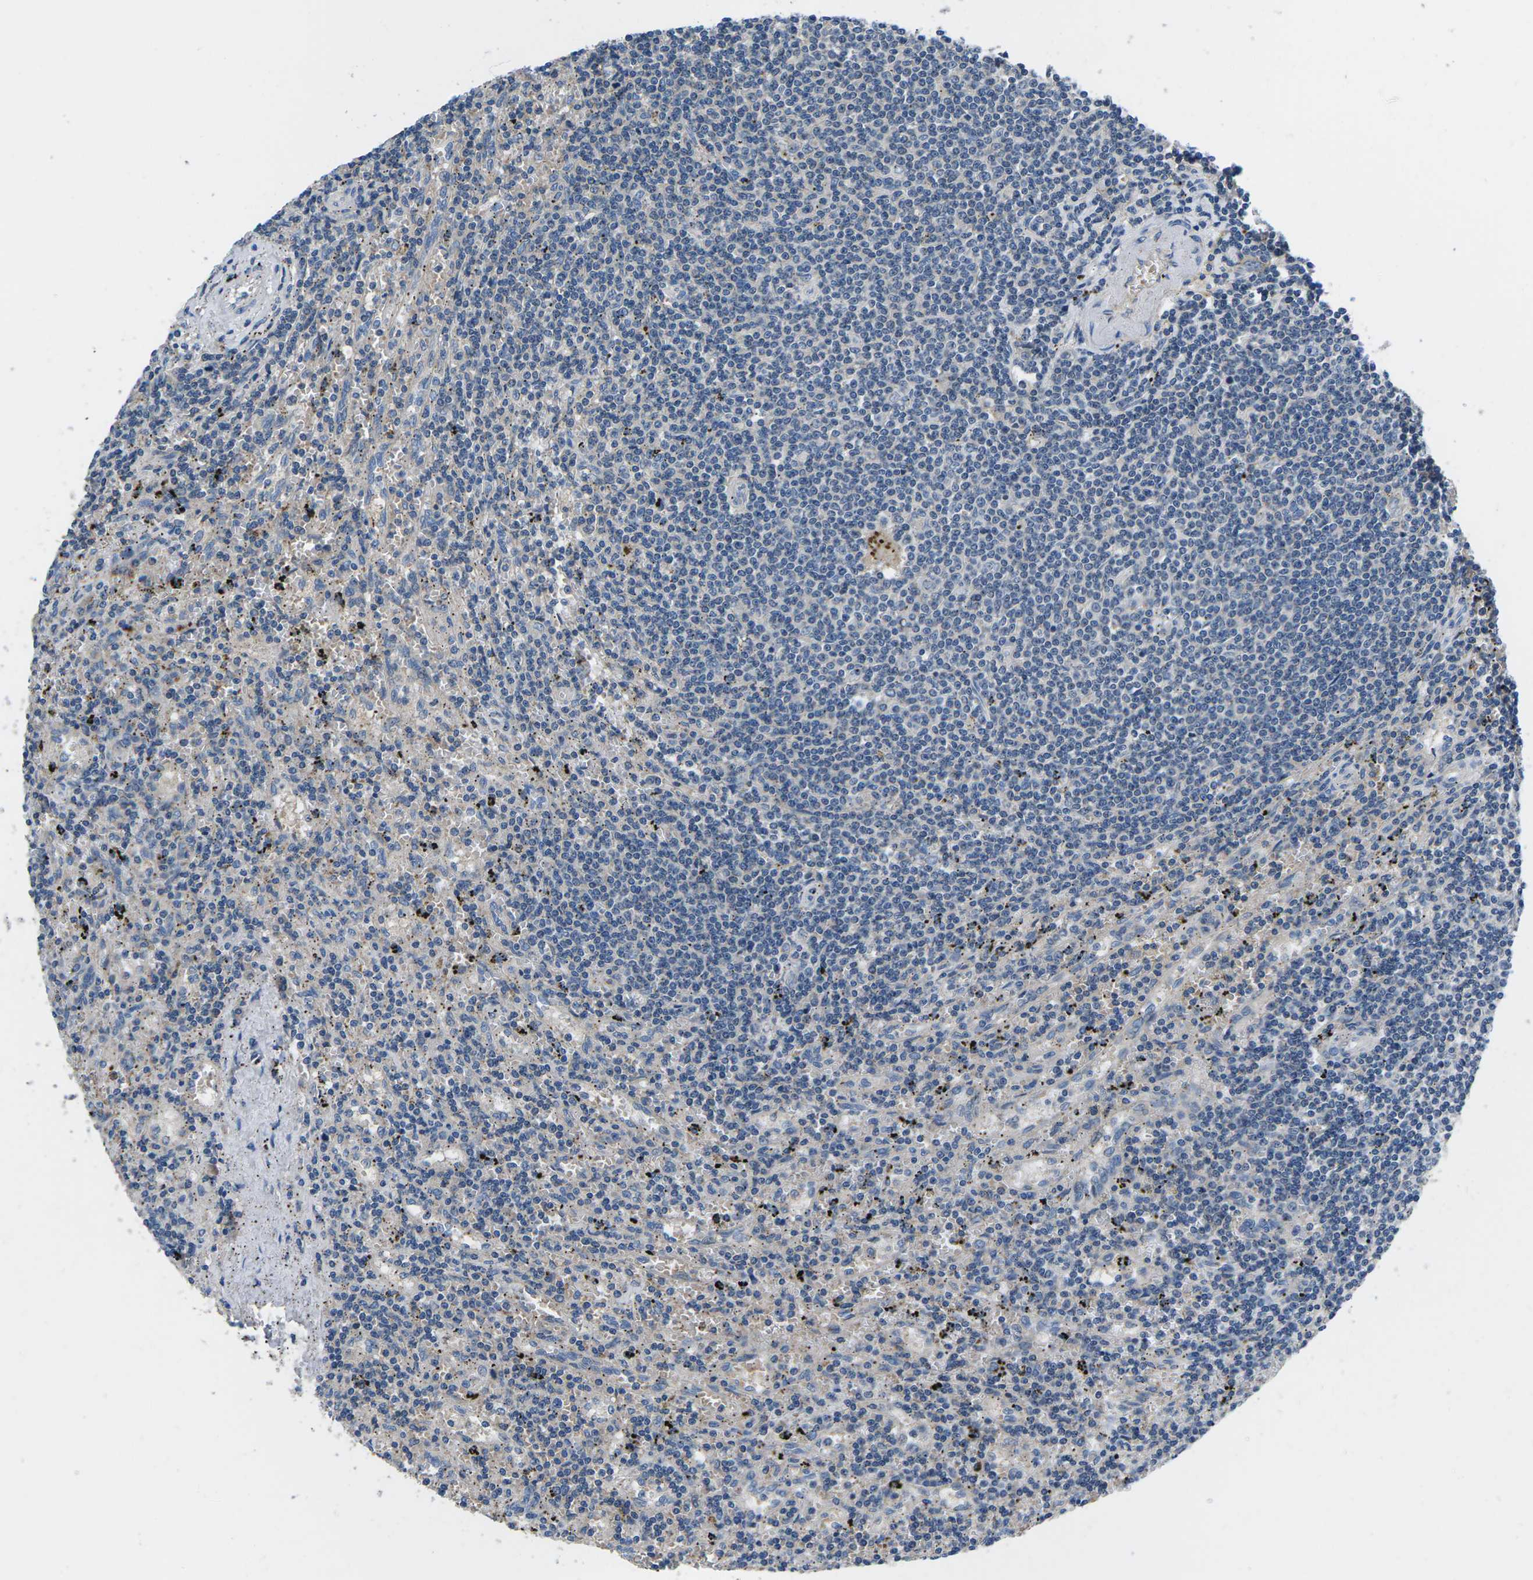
{"staining": {"intensity": "negative", "quantity": "none", "location": "none"}, "tissue": "lymphoma", "cell_type": "Tumor cells", "image_type": "cancer", "snomed": [{"axis": "morphology", "description": "Malignant lymphoma, non-Hodgkin's type, Low grade"}, {"axis": "topography", "description": "Spleen"}], "caption": "The immunohistochemistry (IHC) histopathology image has no significant staining in tumor cells of lymphoma tissue.", "gene": "PDCD6IP", "patient": {"sex": "male", "age": 76}}